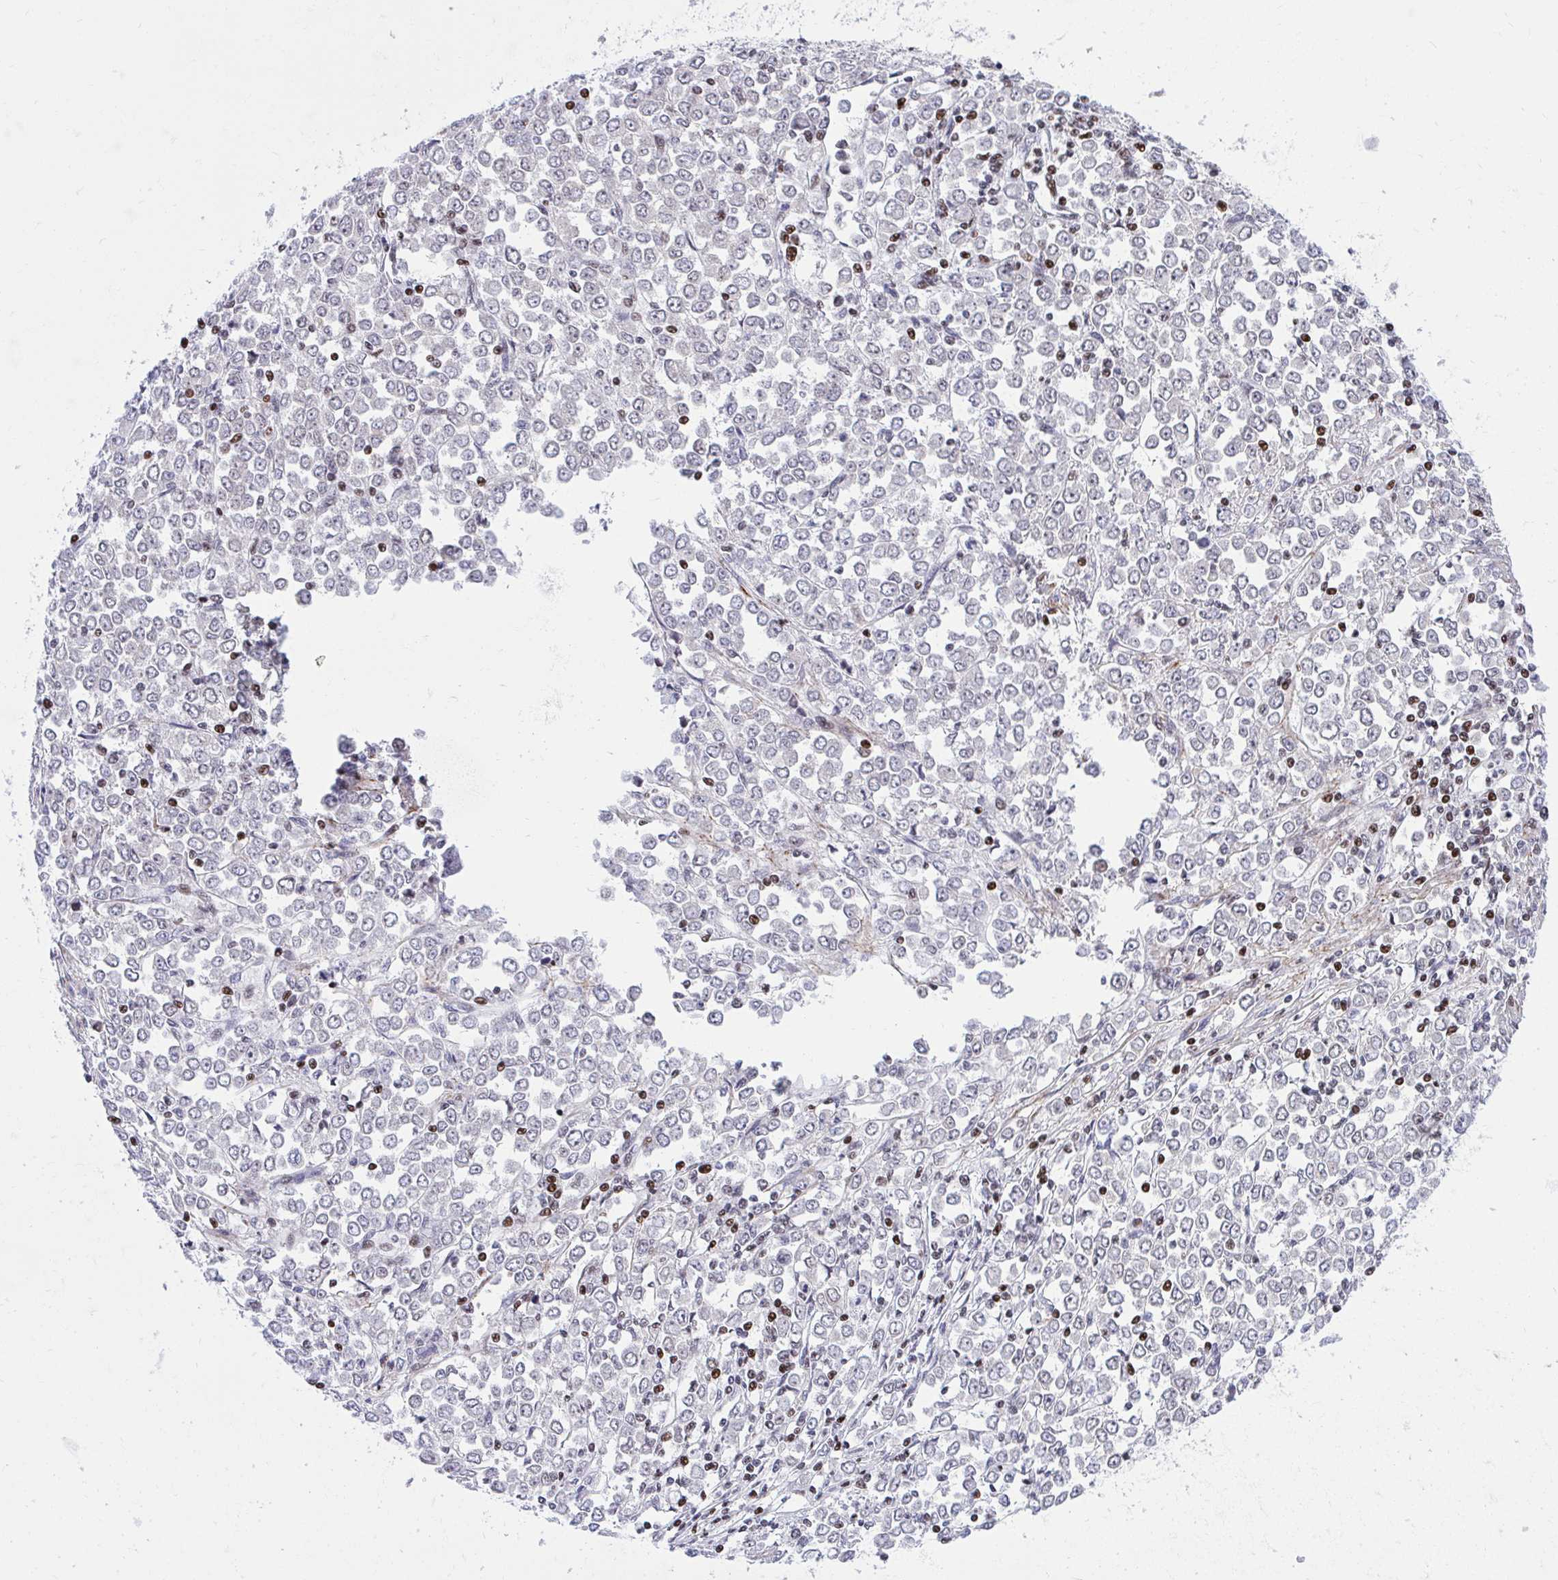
{"staining": {"intensity": "weak", "quantity": "<25%", "location": "nuclear"}, "tissue": "stomach cancer", "cell_type": "Tumor cells", "image_type": "cancer", "snomed": [{"axis": "morphology", "description": "Adenocarcinoma, NOS"}, {"axis": "topography", "description": "Stomach, upper"}], "caption": "This is a micrograph of immunohistochemistry staining of stomach adenocarcinoma, which shows no positivity in tumor cells.", "gene": "C14orf39", "patient": {"sex": "male", "age": 70}}